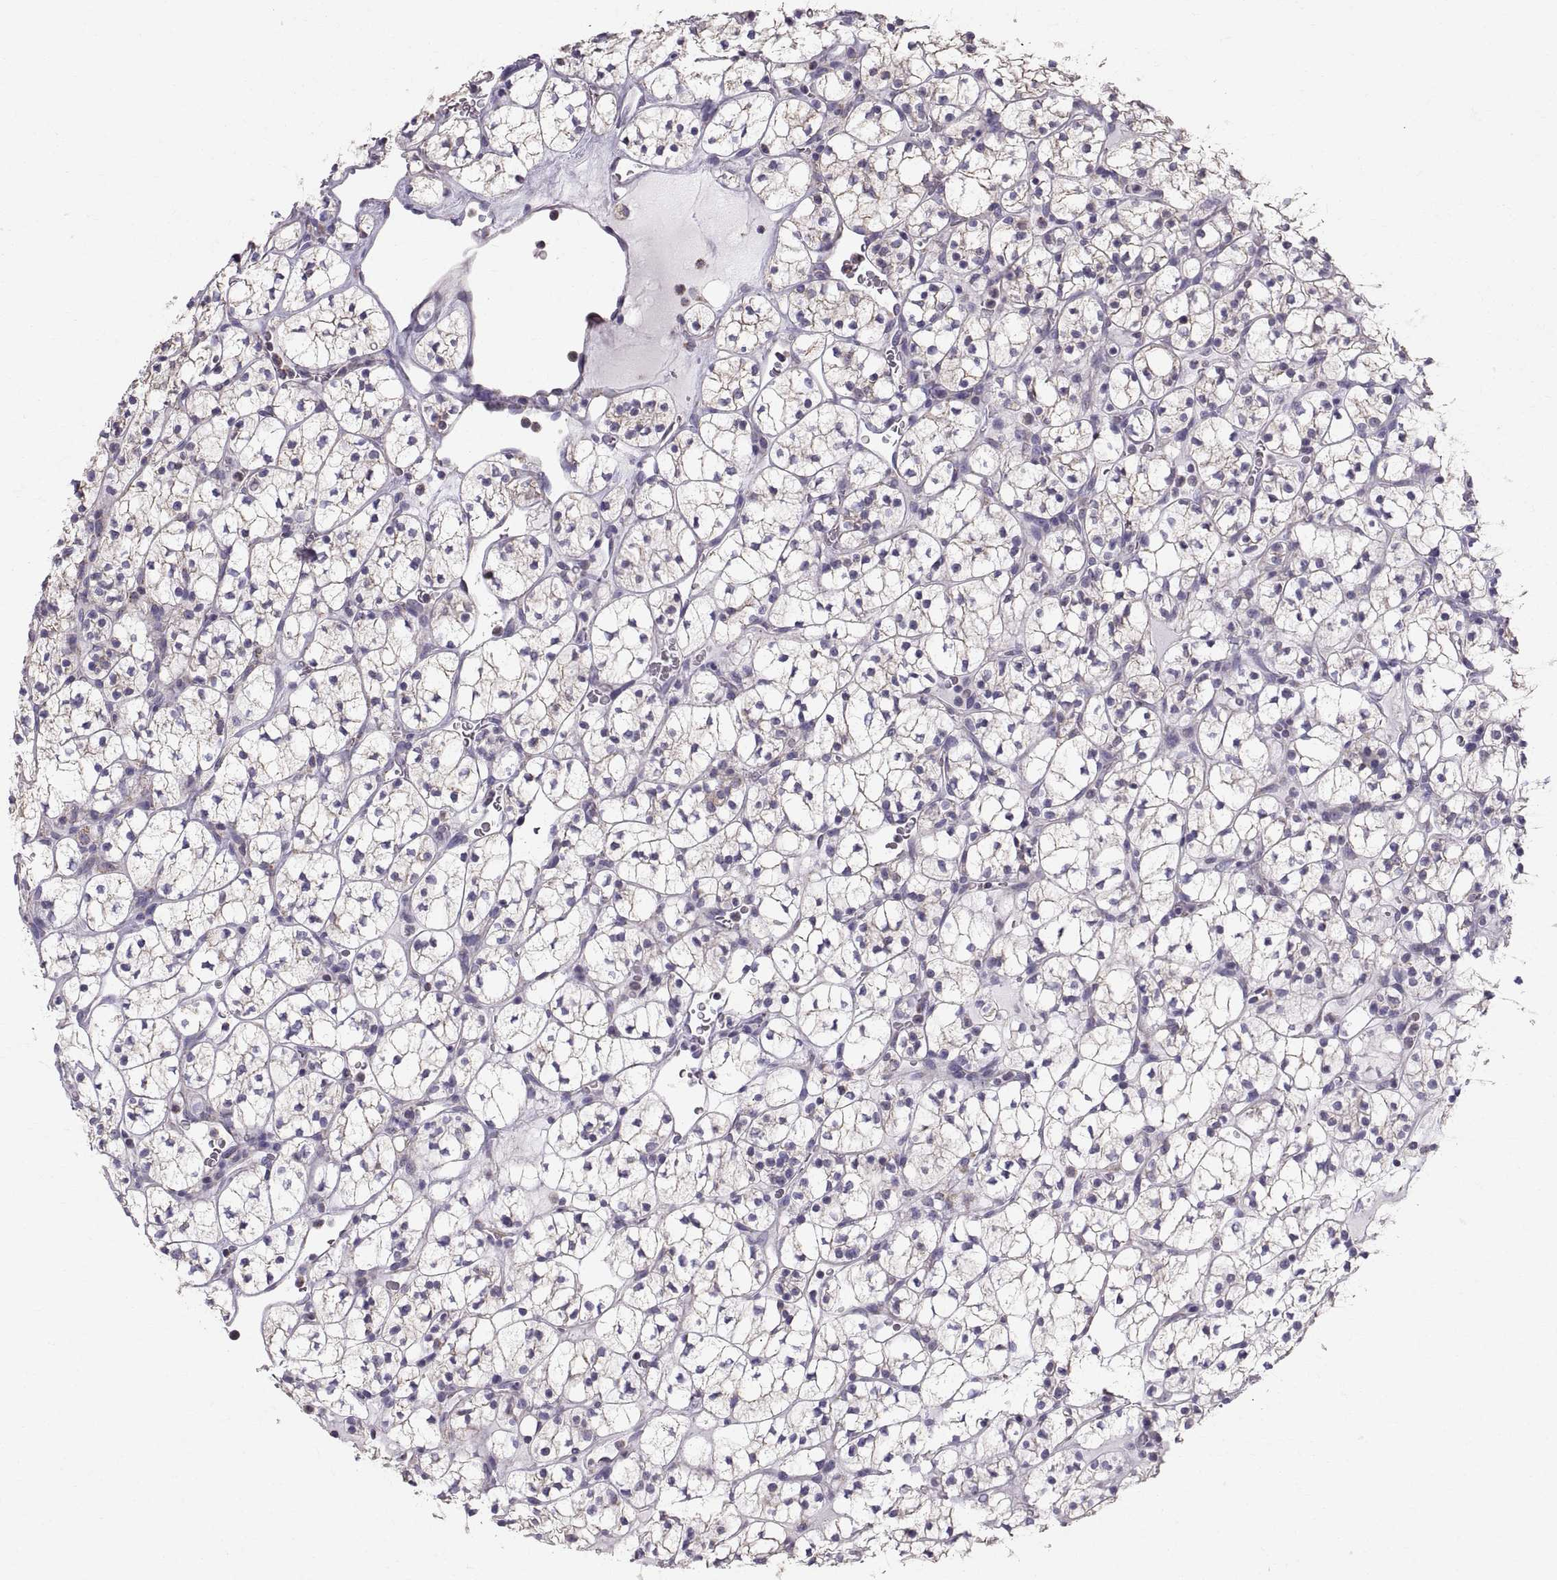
{"staining": {"intensity": "weak", "quantity": "<25%", "location": "cytoplasmic/membranous"}, "tissue": "renal cancer", "cell_type": "Tumor cells", "image_type": "cancer", "snomed": [{"axis": "morphology", "description": "Adenocarcinoma, NOS"}, {"axis": "topography", "description": "Kidney"}], "caption": "Protein analysis of renal adenocarcinoma displays no significant staining in tumor cells. The staining is performed using DAB (3,3'-diaminobenzidine) brown chromogen with nuclei counter-stained in using hematoxylin.", "gene": "STMND1", "patient": {"sex": "female", "age": 89}}